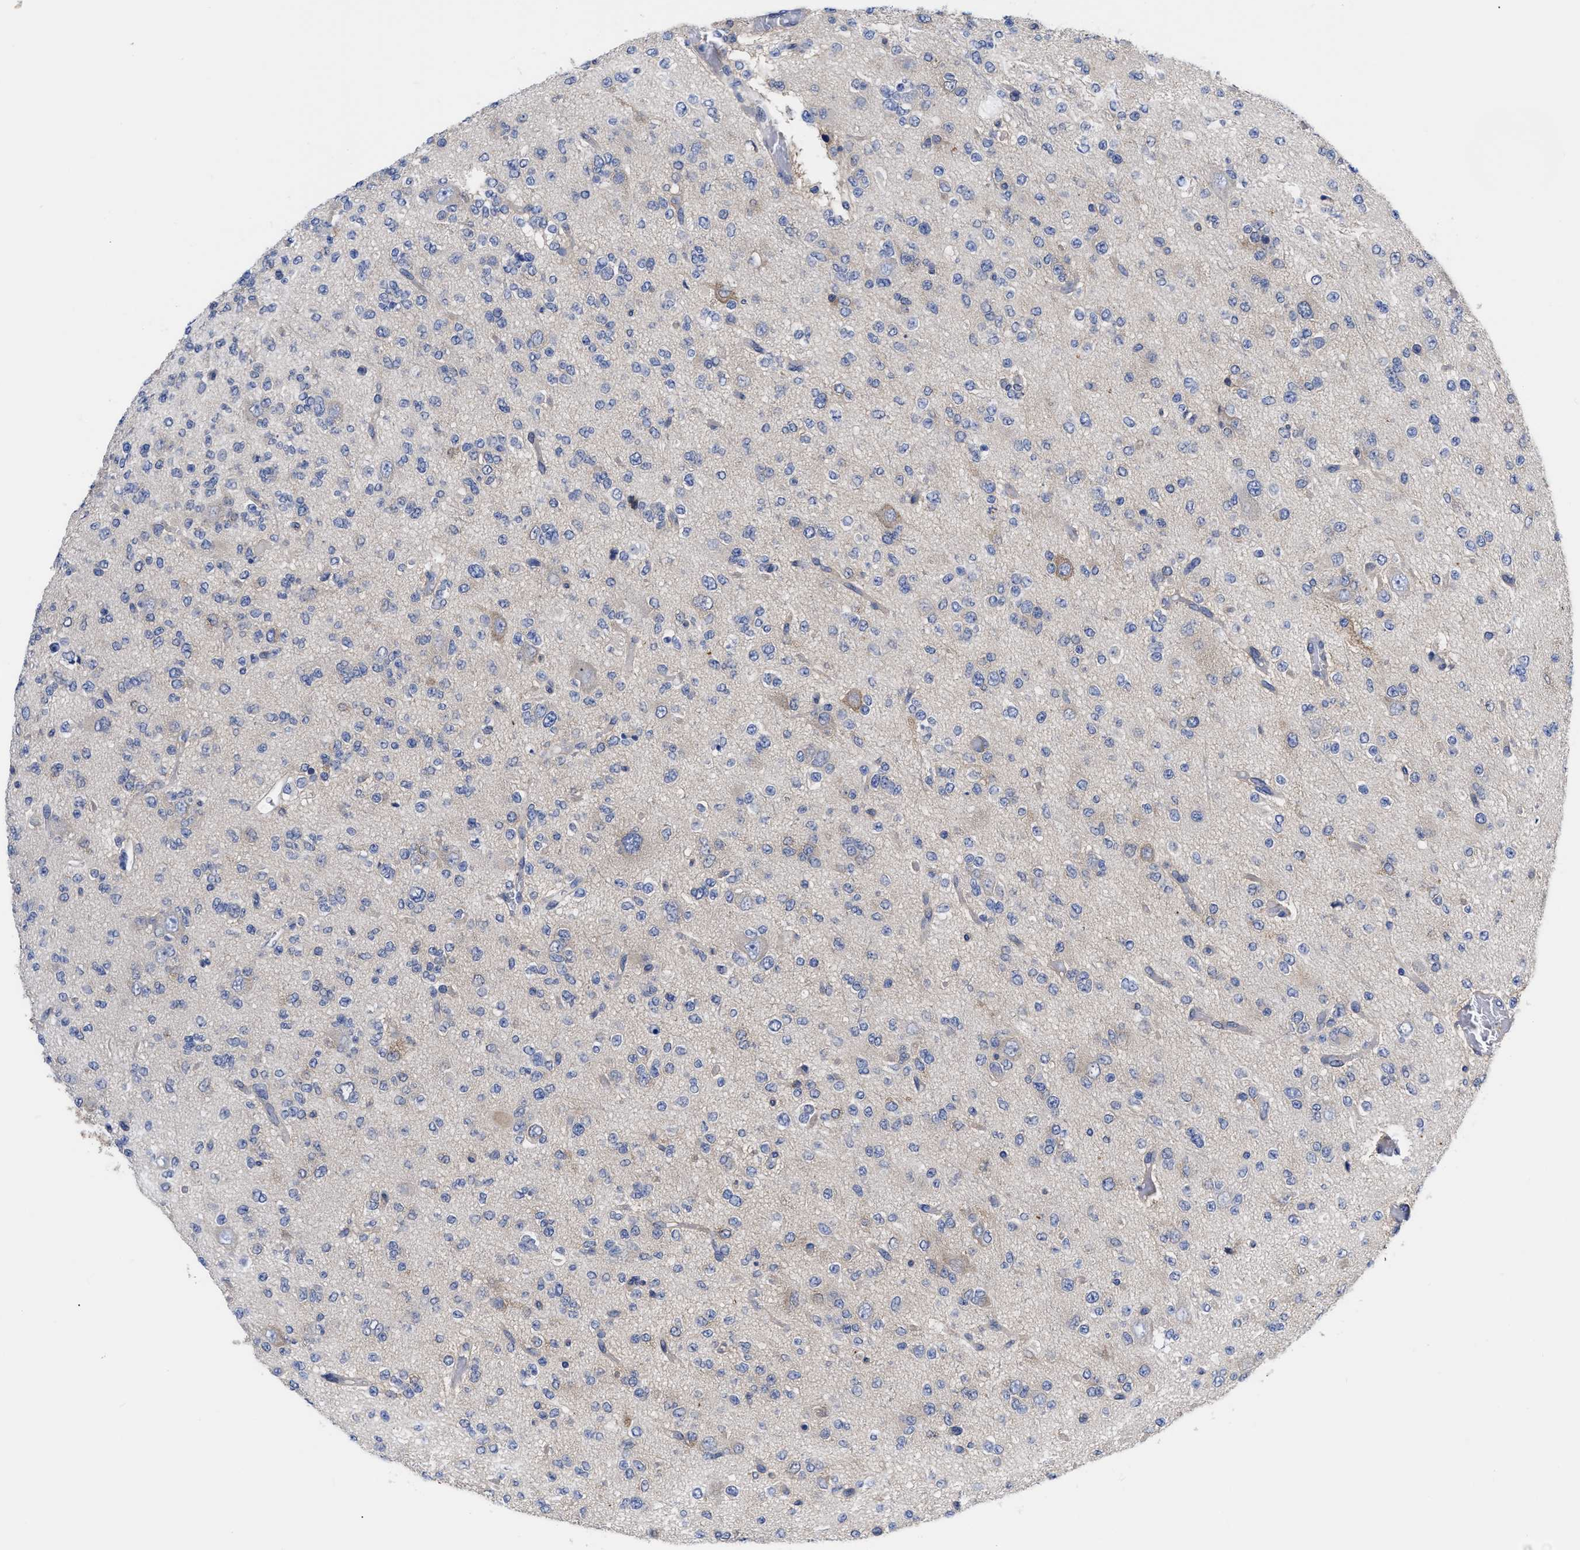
{"staining": {"intensity": "negative", "quantity": "none", "location": "none"}, "tissue": "glioma", "cell_type": "Tumor cells", "image_type": "cancer", "snomed": [{"axis": "morphology", "description": "Glioma, malignant, Low grade"}, {"axis": "topography", "description": "Brain"}], "caption": "IHC image of neoplastic tissue: human malignant low-grade glioma stained with DAB exhibits no significant protein positivity in tumor cells.", "gene": "RBKS", "patient": {"sex": "male", "age": 38}}